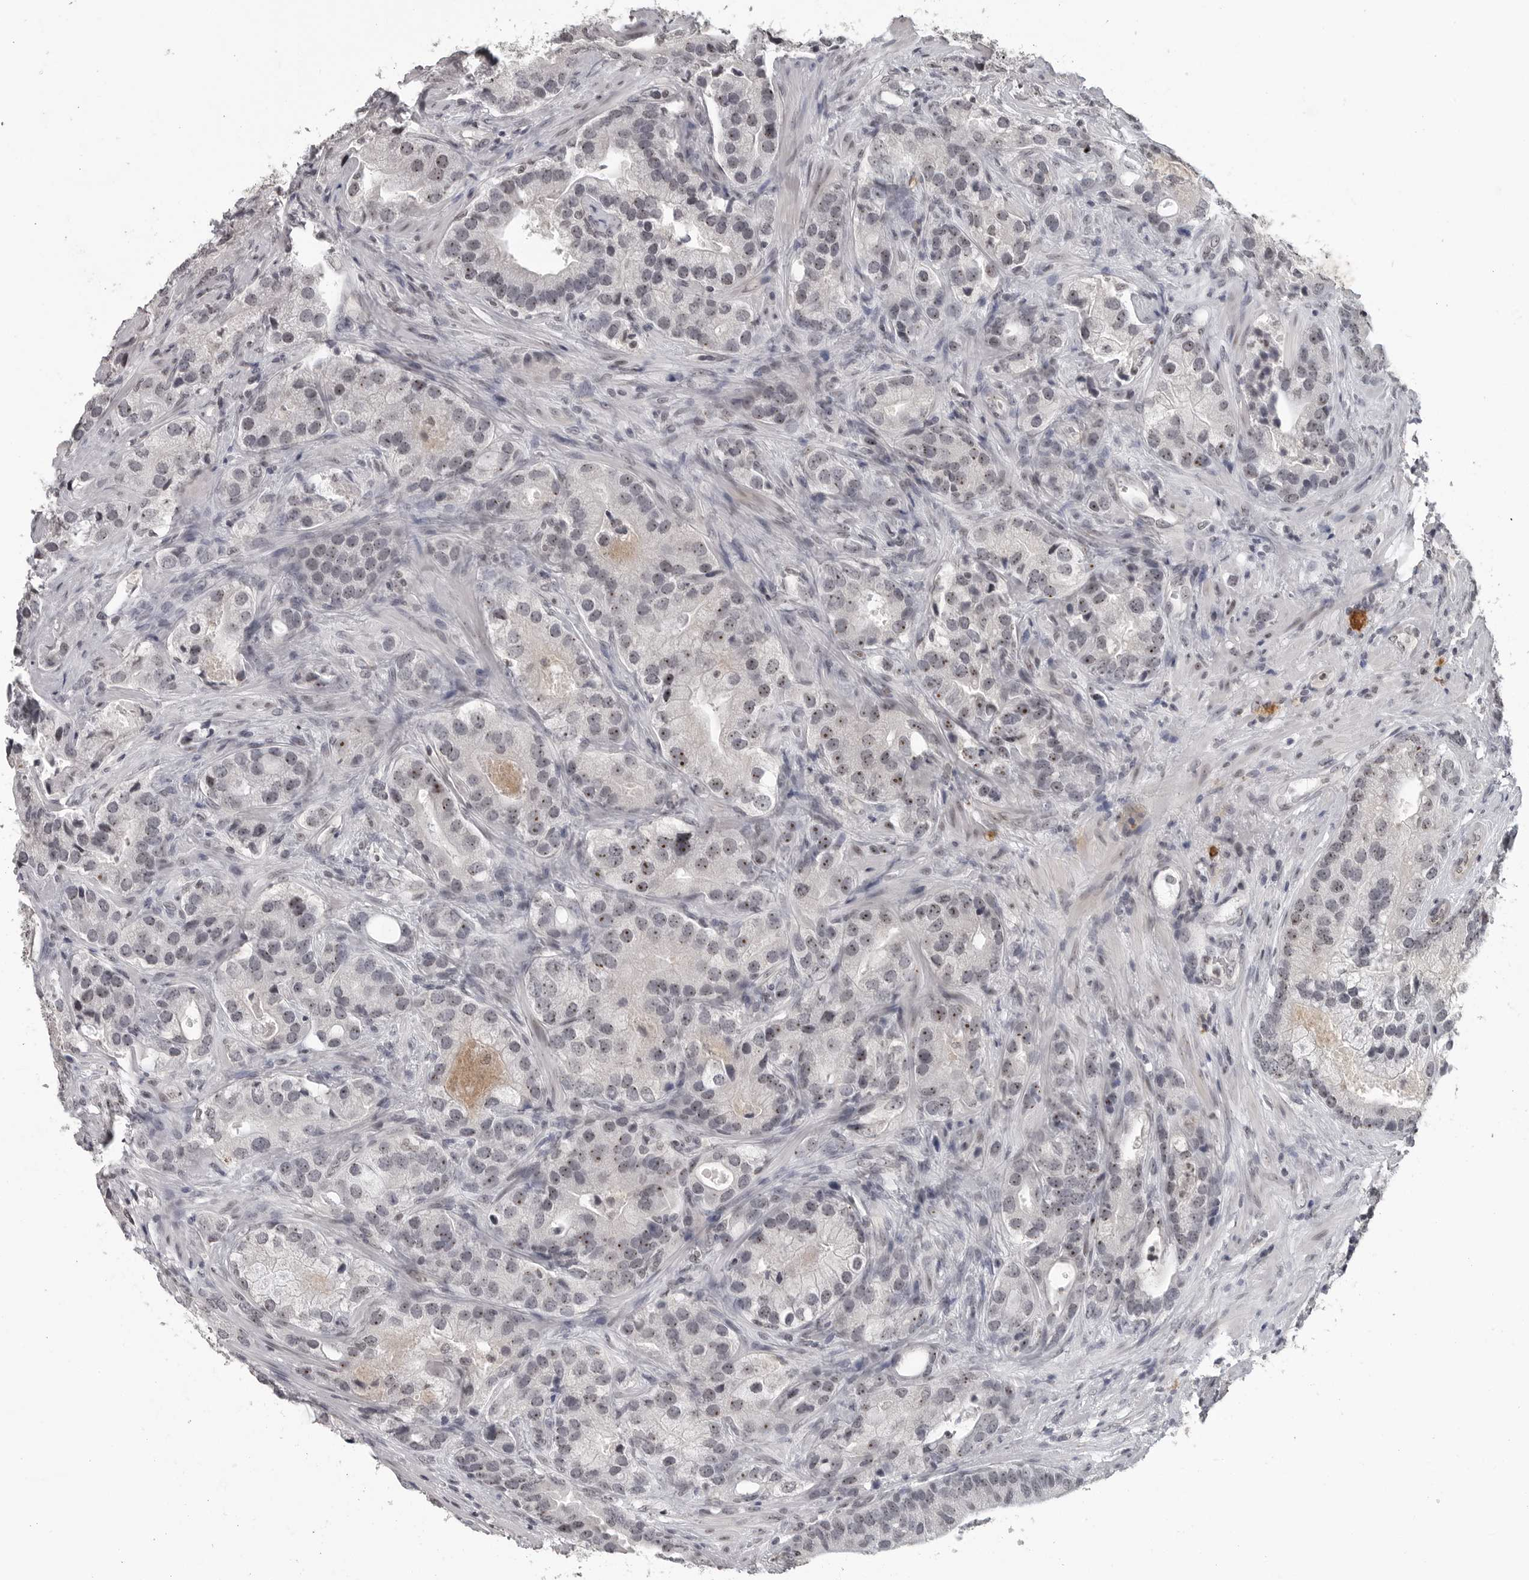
{"staining": {"intensity": "weak", "quantity": "25%-75%", "location": "nuclear"}, "tissue": "prostate cancer", "cell_type": "Tumor cells", "image_type": "cancer", "snomed": [{"axis": "morphology", "description": "Adenocarcinoma, High grade"}, {"axis": "topography", "description": "Prostate"}], "caption": "DAB immunohistochemical staining of prostate high-grade adenocarcinoma demonstrates weak nuclear protein expression in about 25%-75% of tumor cells. (DAB = brown stain, brightfield microscopy at high magnification).", "gene": "DDX54", "patient": {"sex": "male", "age": 70}}